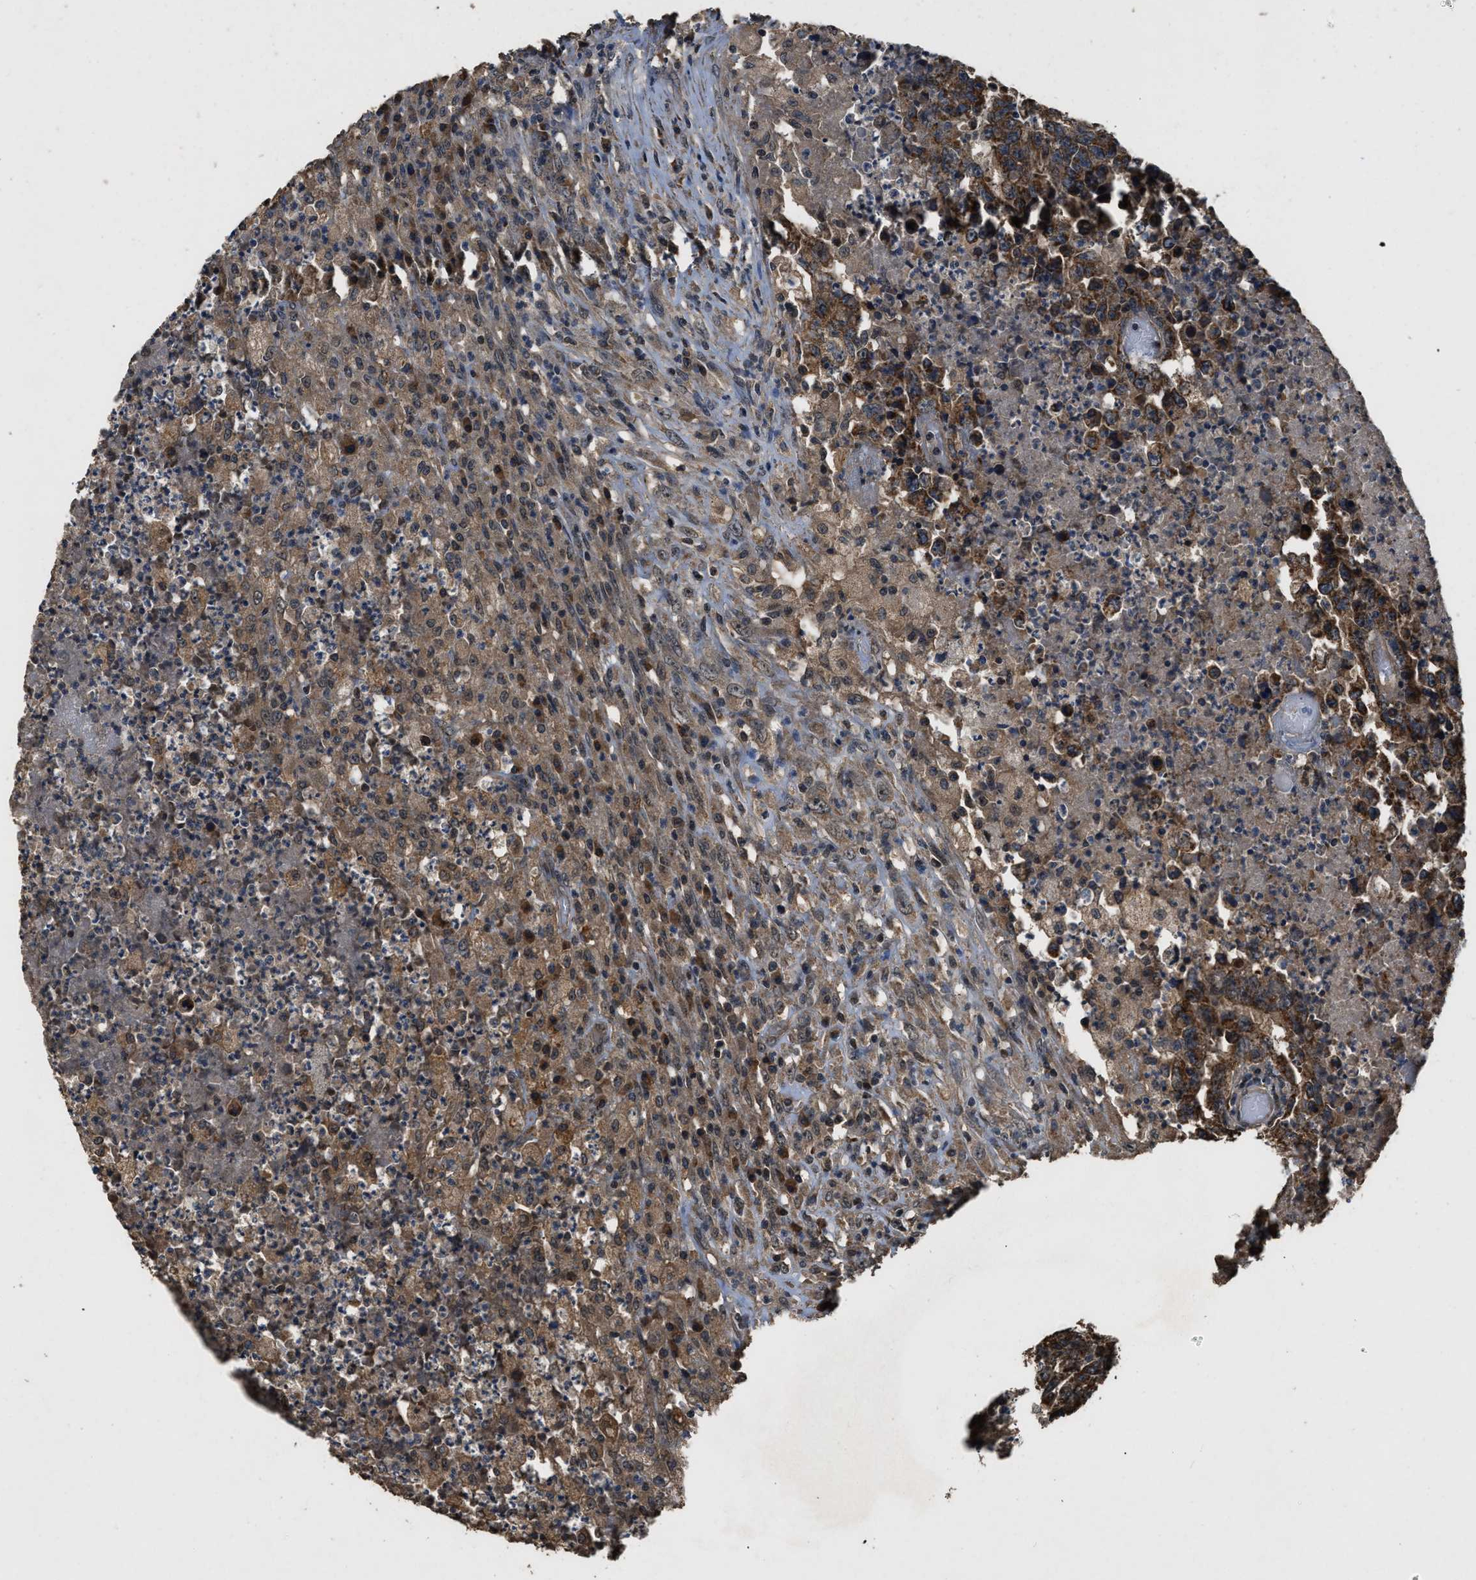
{"staining": {"intensity": "weak", "quantity": ">75%", "location": "cytoplasmic/membranous"}, "tissue": "testis cancer", "cell_type": "Tumor cells", "image_type": "cancer", "snomed": [{"axis": "morphology", "description": "Necrosis, NOS"}, {"axis": "morphology", "description": "Carcinoma, Embryonal, NOS"}, {"axis": "topography", "description": "Testis"}], "caption": "Testis embryonal carcinoma stained for a protein reveals weak cytoplasmic/membranous positivity in tumor cells.", "gene": "DENND6B", "patient": {"sex": "male", "age": 19}}